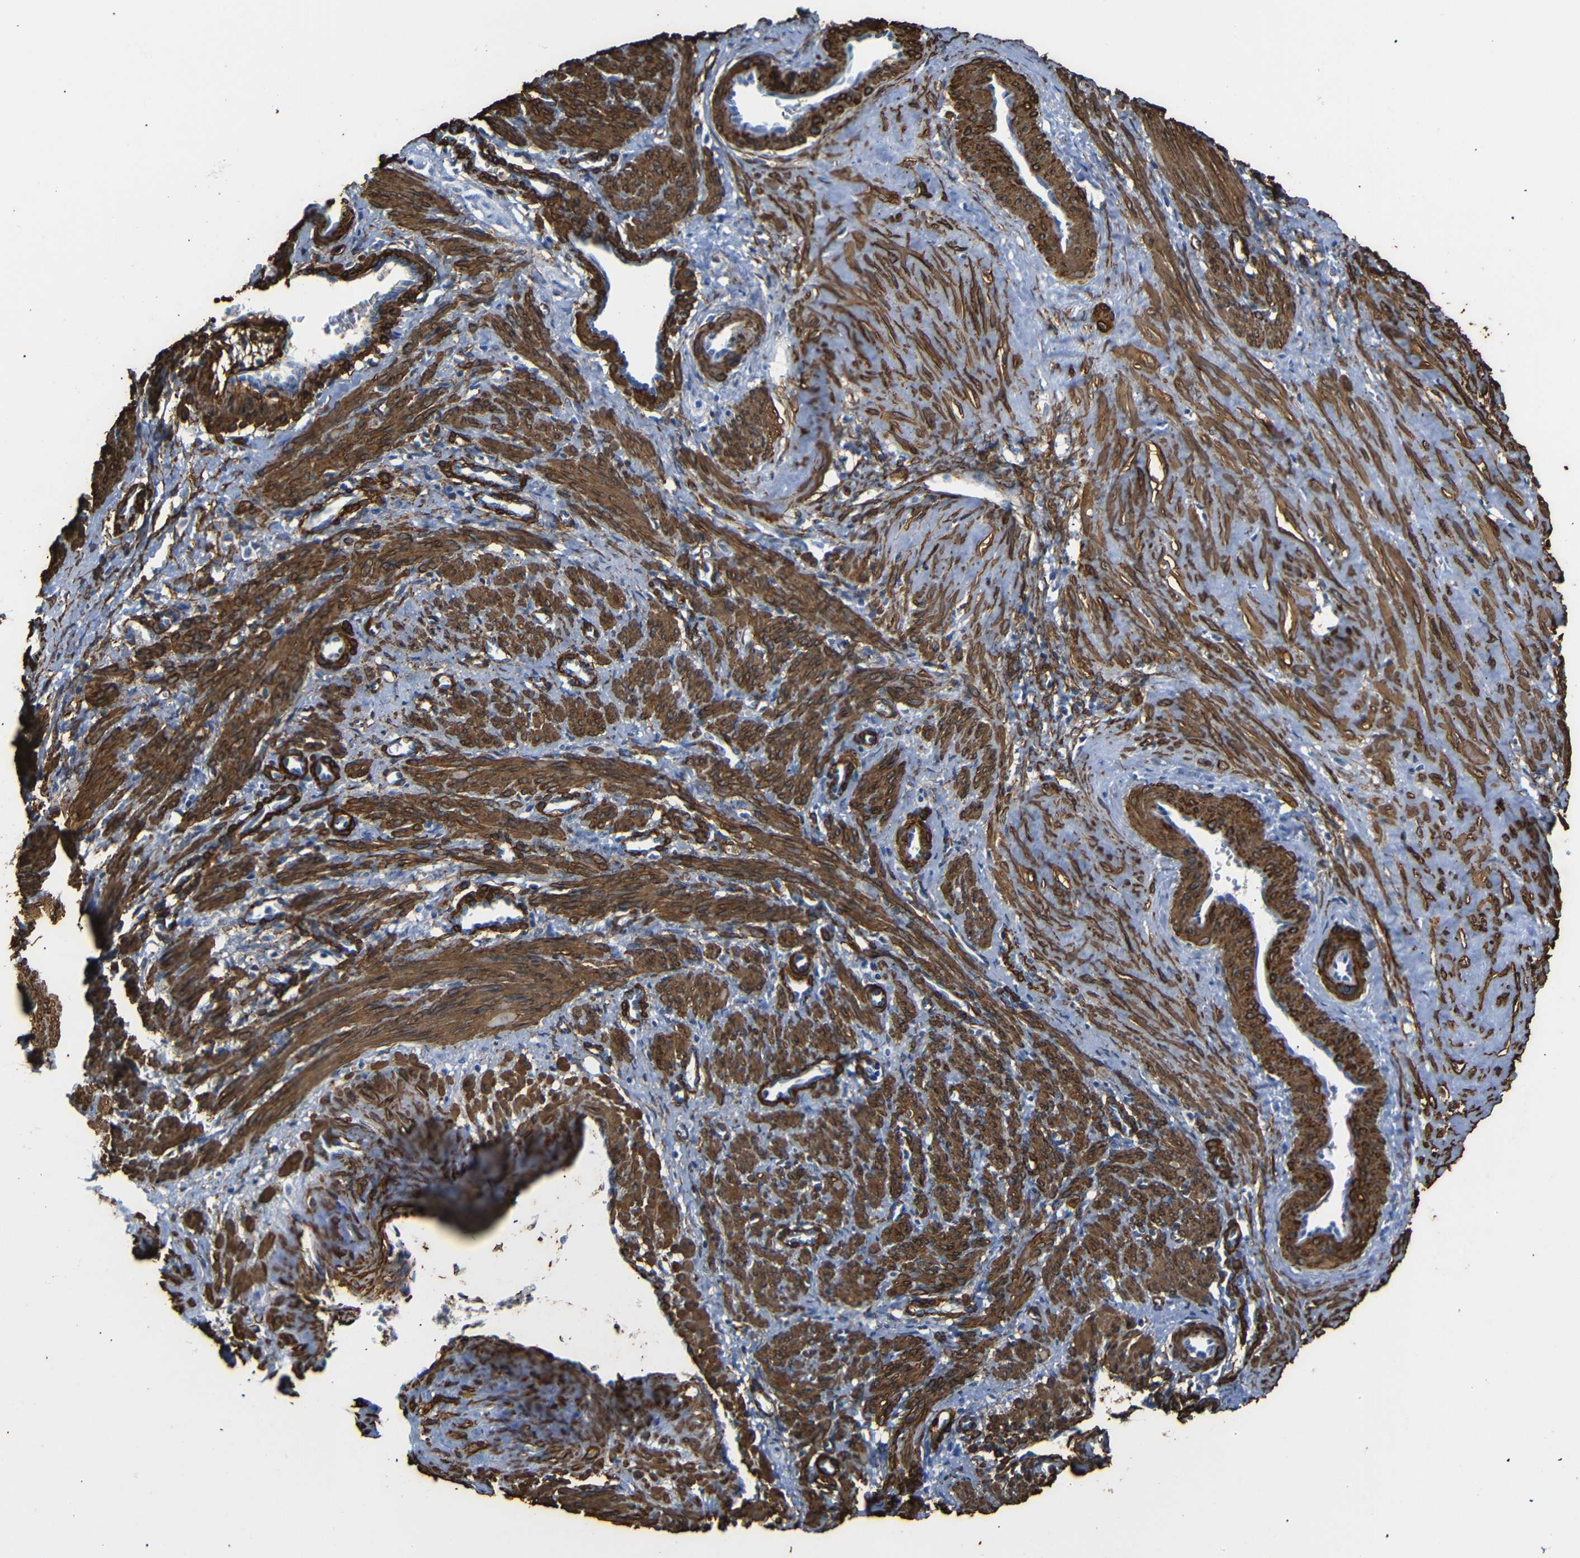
{"staining": {"intensity": "strong", "quantity": ">75%", "location": "cytoplasmic/membranous"}, "tissue": "smooth muscle", "cell_type": "Smooth muscle cells", "image_type": "normal", "snomed": [{"axis": "morphology", "description": "Normal tissue, NOS"}, {"axis": "topography", "description": "Endometrium"}], "caption": "A high amount of strong cytoplasmic/membranous positivity is appreciated in approximately >75% of smooth muscle cells in benign smooth muscle. (Stains: DAB (3,3'-diaminobenzidine) in brown, nuclei in blue, Microscopy: brightfield microscopy at high magnification).", "gene": "ACTA2", "patient": {"sex": "female", "age": 33}}